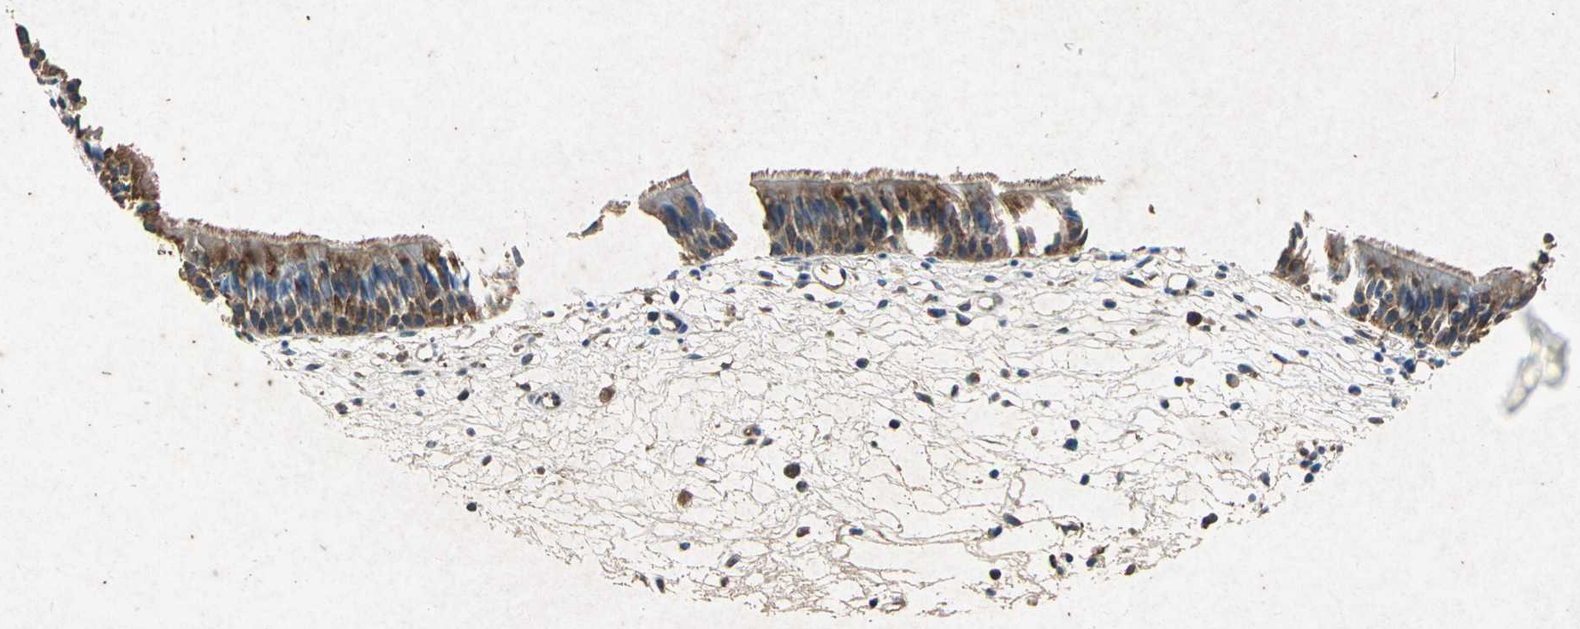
{"staining": {"intensity": "moderate", "quantity": ">75%", "location": "cytoplasmic/membranous"}, "tissue": "nasopharynx", "cell_type": "Respiratory epithelial cells", "image_type": "normal", "snomed": [{"axis": "morphology", "description": "Normal tissue, NOS"}, {"axis": "topography", "description": "Nasopharynx"}], "caption": "Brown immunohistochemical staining in normal nasopharynx shows moderate cytoplasmic/membranous expression in about >75% of respiratory epithelial cells. Nuclei are stained in blue.", "gene": "HSP90AB1", "patient": {"sex": "female", "age": 54}}